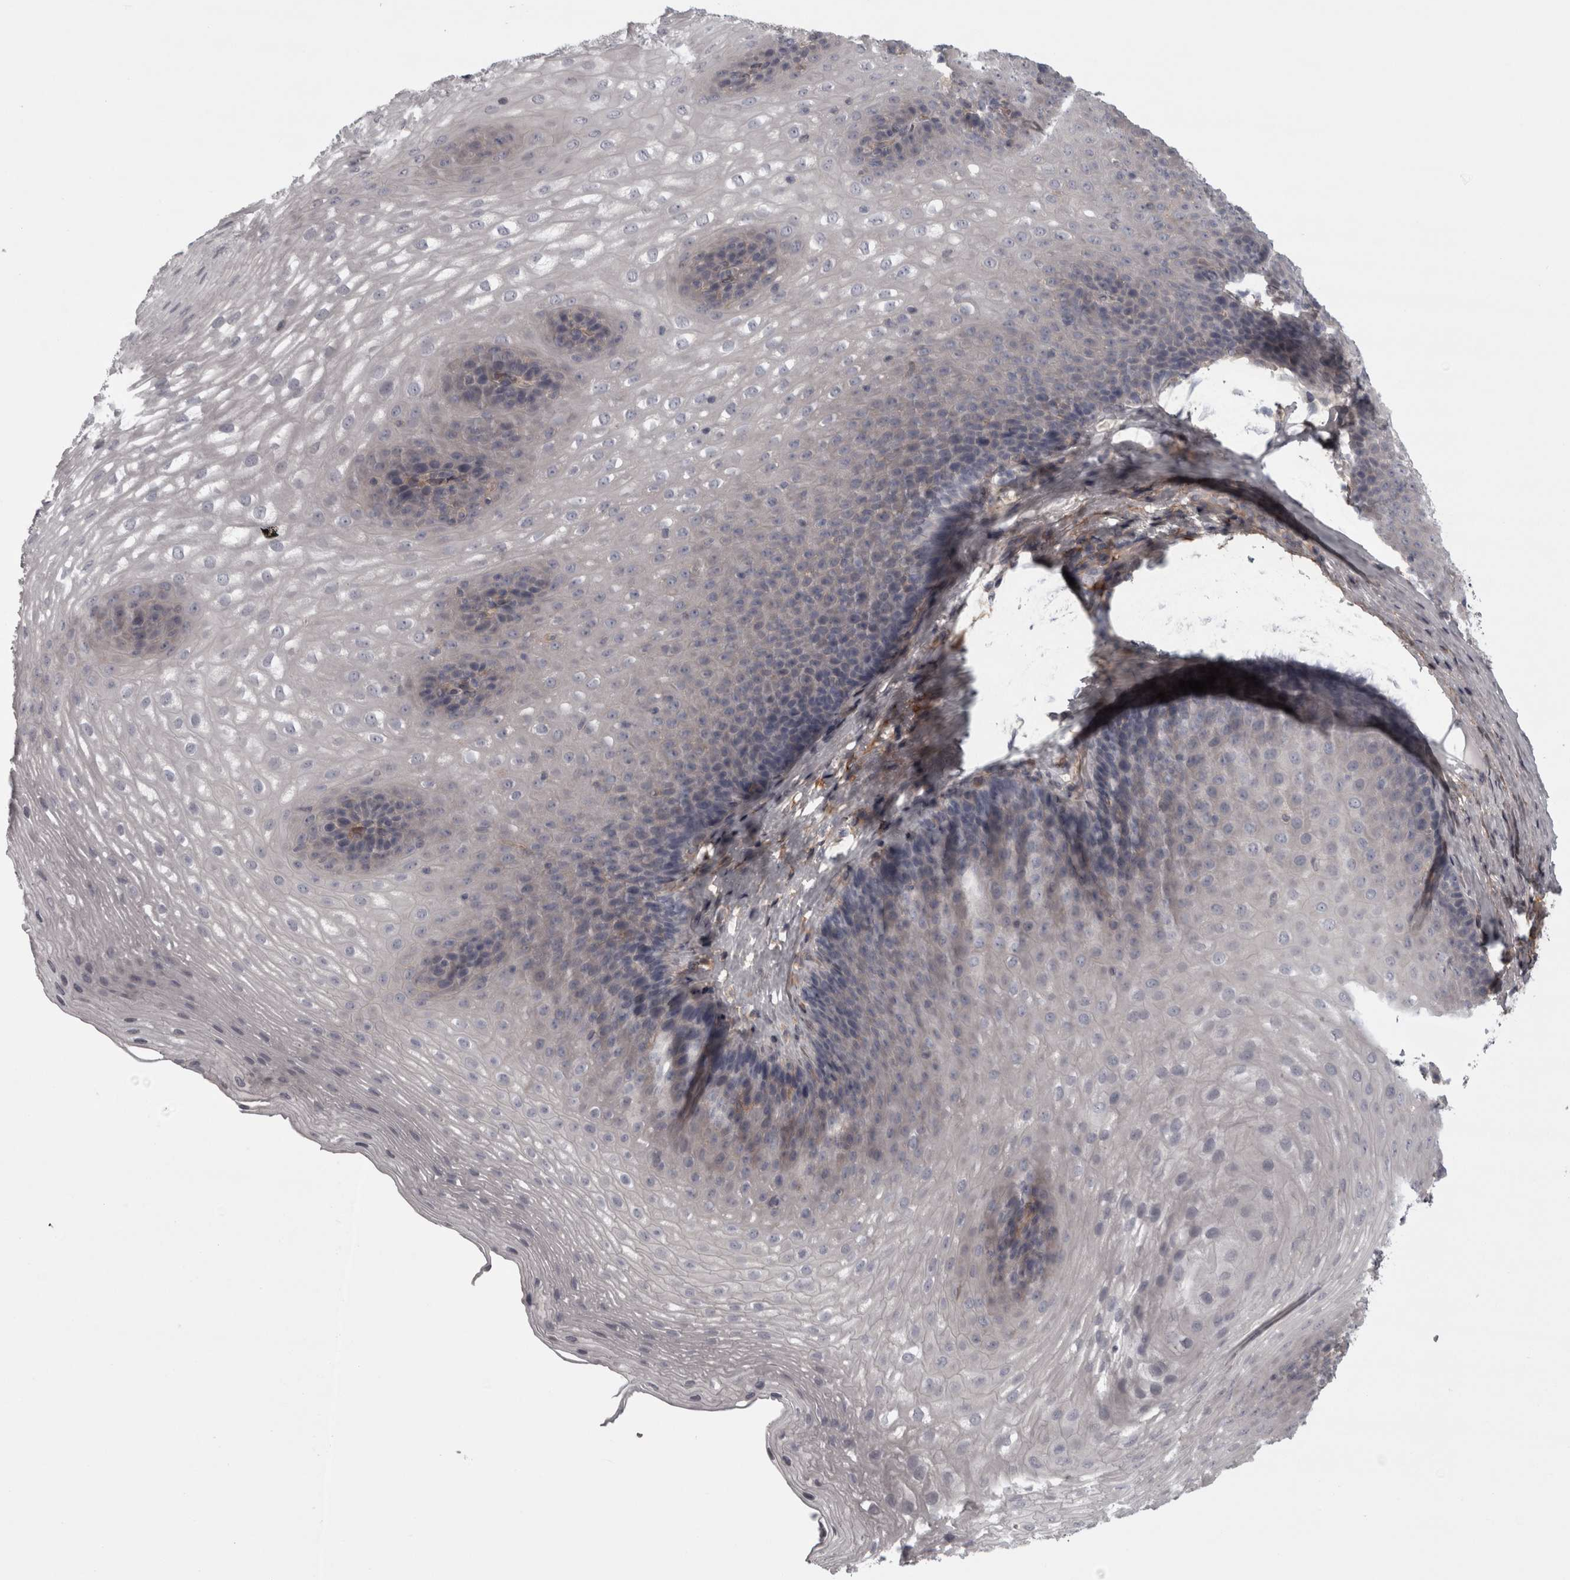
{"staining": {"intensity": "negative", "quantity": "none", "location": "none"}, "tissue": "esophagus", "cell_type": "Squamous epithelial cells", "image_type": "normal", "snomed": [{"axis": "morphology", "description": "Normal tissue, NOS"}, {"axis": "topography", "description": "Esophagus"}], "caption": "This is an IHC image of normal esophagus. There is no staining in squamous epithelial cells.", "gene": "RSU1", "patient": {"sex": "female", "age": 66}}